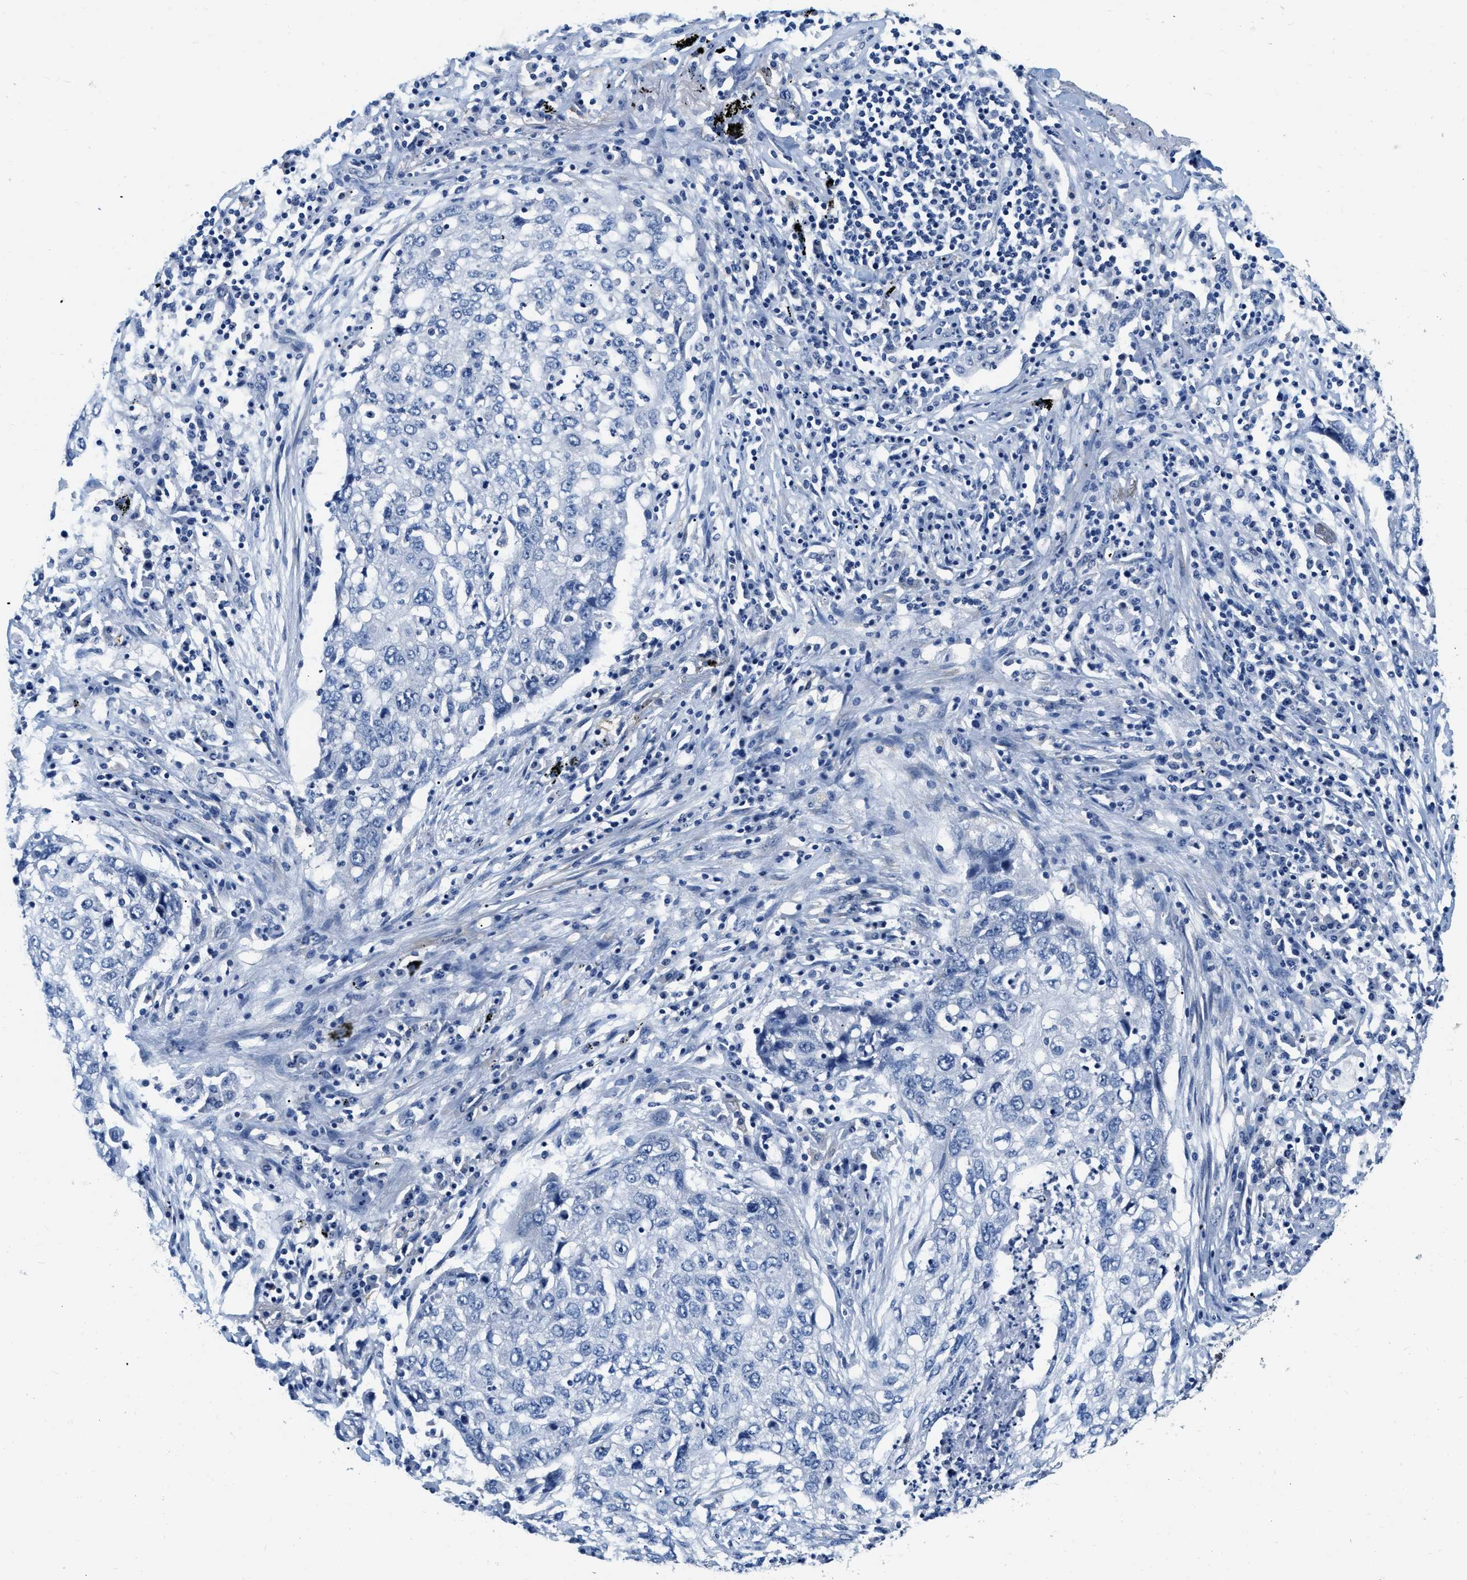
{"staining": {"intensity": "negative", "quantity": "none", "location": "none"}, "tissue": "lung cancer", "cell_type": "Tumor cells", "image_type": "cancer", "snomed": [{"axis": "morphology", "description": "Squamous cell carcinoma, NOS"}, {"axis": "topography", "description": "Lung"}], "caption": "This is a histopathology image of immunohistochemistry (IHC) staining of squamous cell carcinoma (lung), which shows no staining in tumor cells.", "gene": "EIF2AK2", "patient": {"sex": "female", "age": 63}}